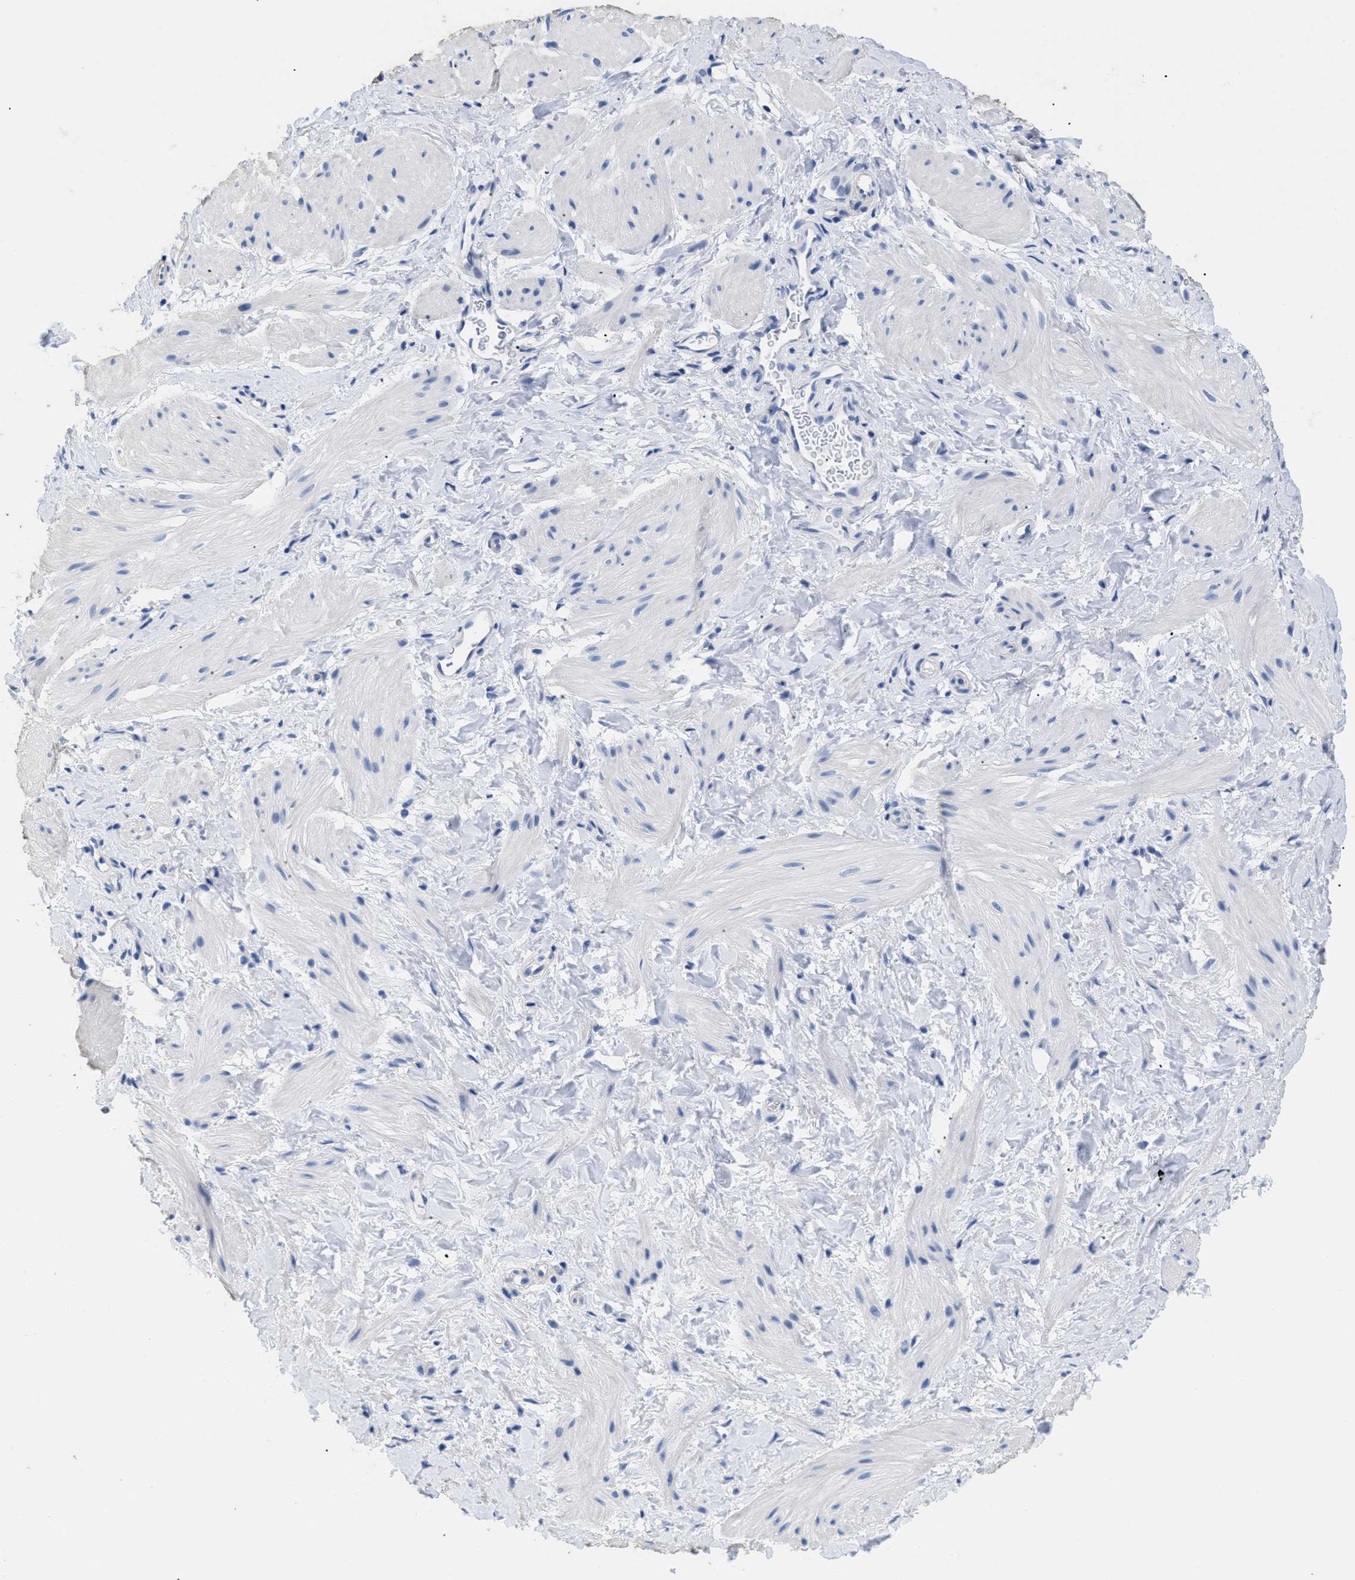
{"staining": {"intensity": "negative", "quantity": "none", "location": "none"}, "tissue": "smooth muscle", "cell_type": "Smooth muscle cells", "image_type": "normal", "snomed": [{"axis": "morphology", "description": "Normal tissue, NOS"}, {"axis": "topography", "description": "Smooth muscle"}], "caption": "This micrograph is of normal smooth muscle stained with immunohistochemistry (IHC) to label a protein in brown with the nuclei are counter-stained blue. There is no positivity in smooth muscle cells.", "gene": "DLC1", "patient": {"sex": "male", "age": 16}}